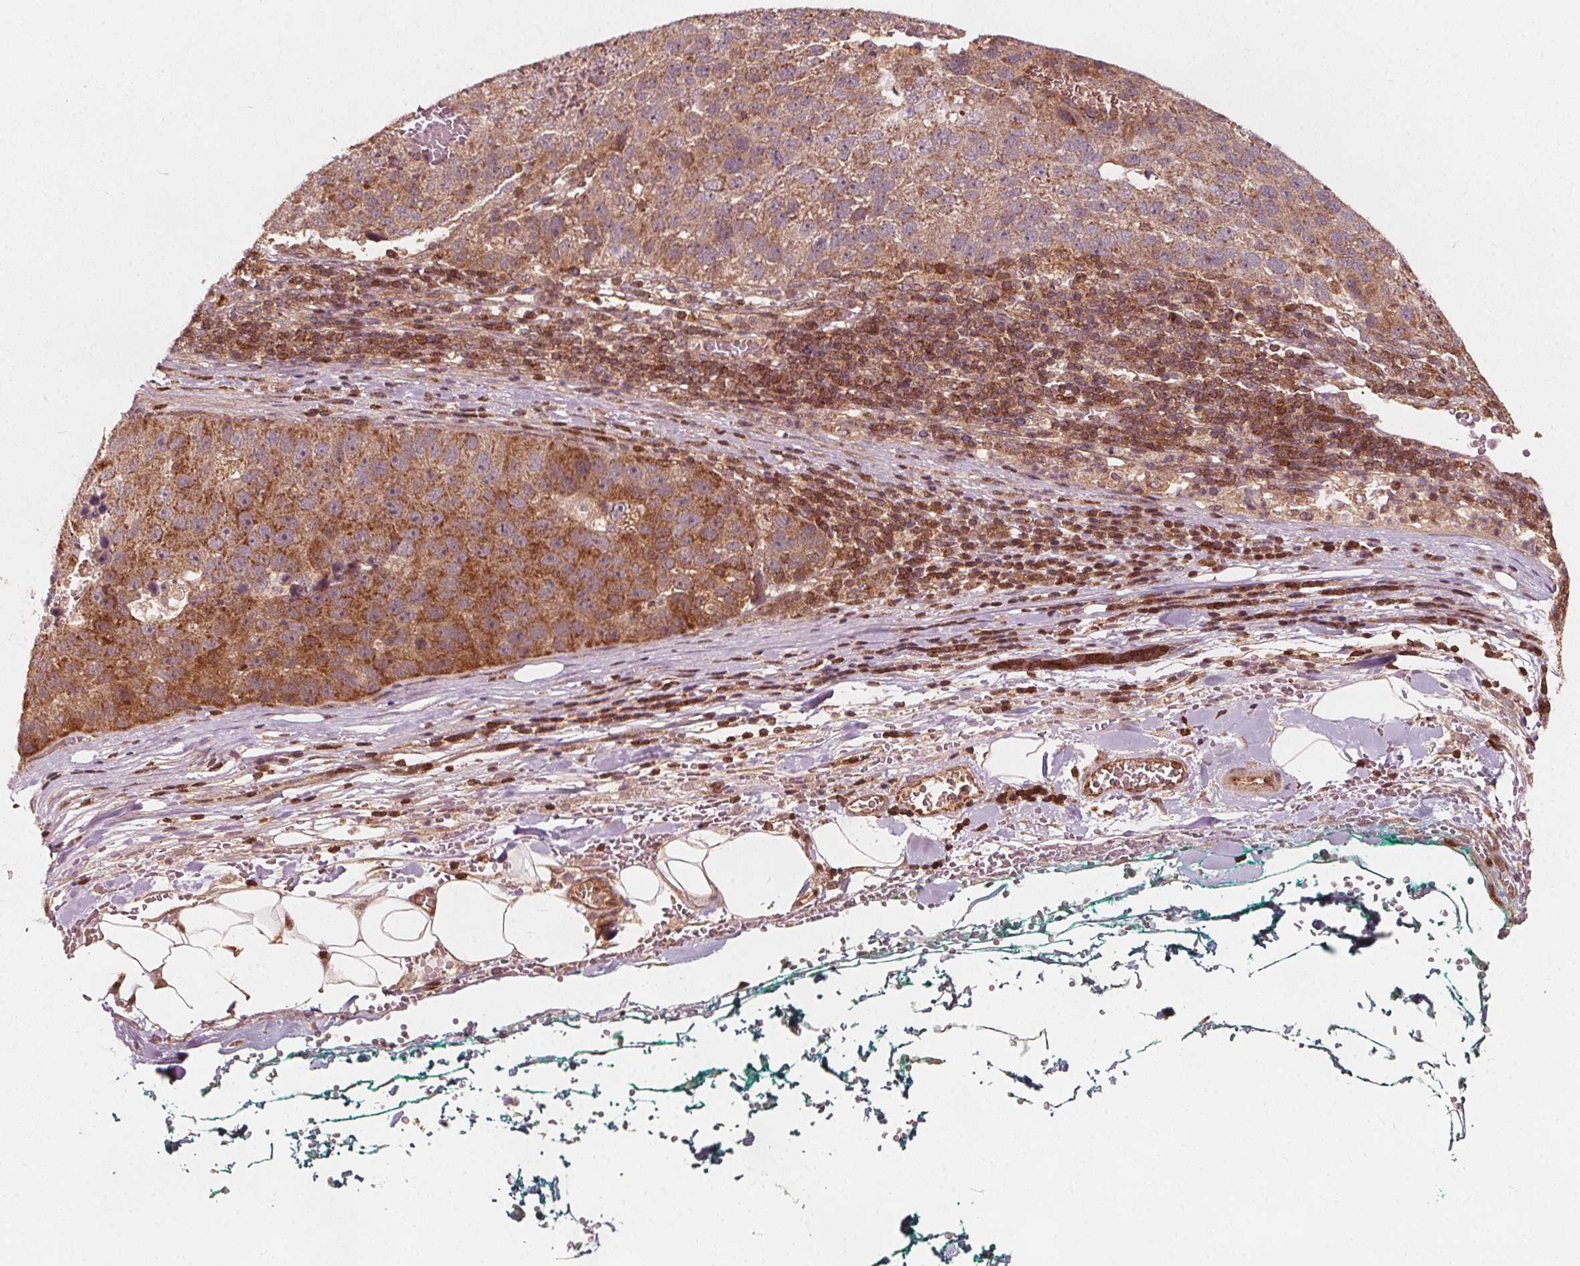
{"staining": {"intensity": "moderate", "quantity": "25%-75%", "location": "cytoplasmic/membranous"}, "tissue": "pancreatic cancer", "cell_type": "Tumor cells", "image_type": "cancer", "snomed": [{"axis": "morphology", "description": "Adenocarcinoma, NOS"}, {"axis": "topography", "description": "Pancreas"}], "caption": "Protein analysis of pancreatic cancer tissue exhibits moderate cytoplasmic/membranous expression in about 25%-75% of tumor cells.", "gene": "AIP", "patient": {"sex": "female", "age": 61}}